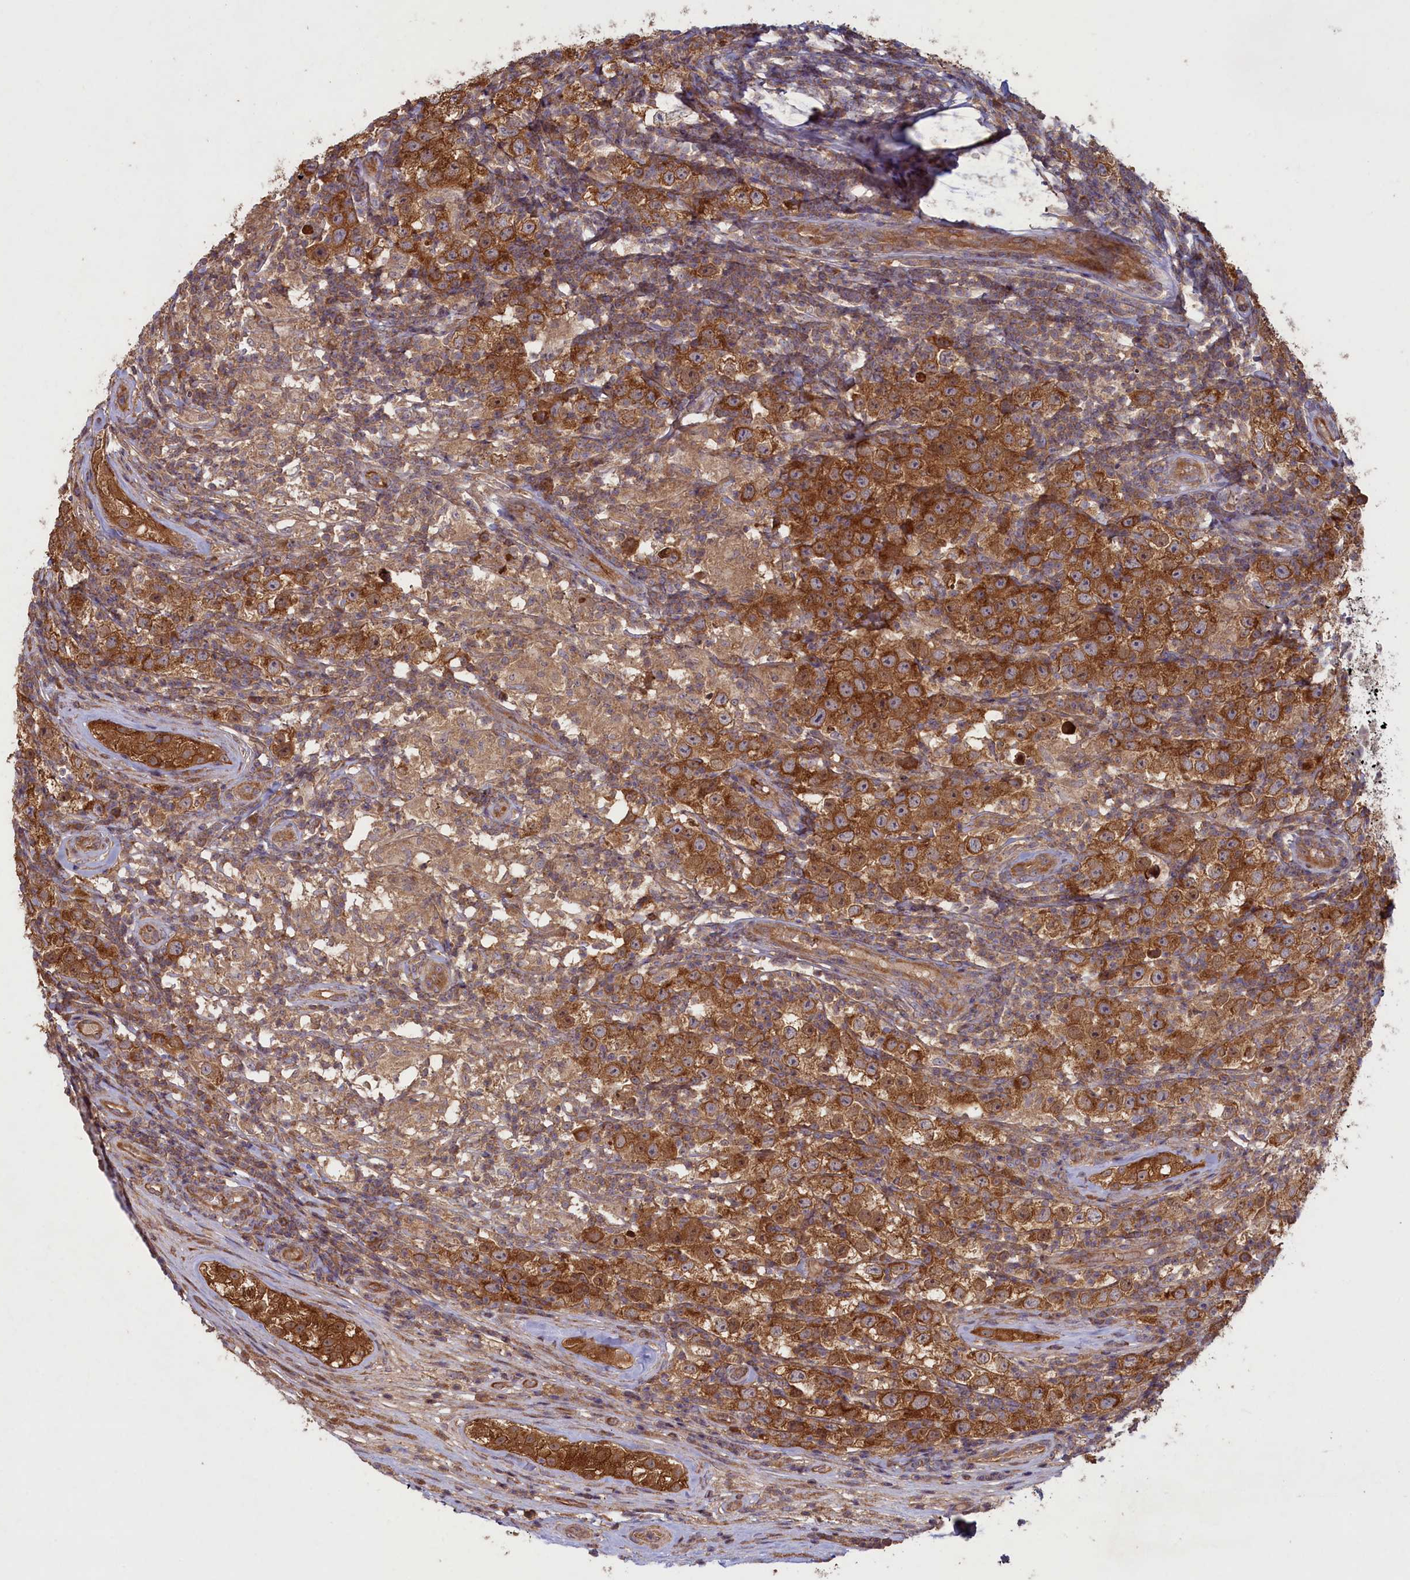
{"staining": {"intensity": "moderate", "quantity": ">75%", "location": "cytoplasmic/membranous"}, "tissue": "testis cancer", "cell_type": "Tumor cells", "image_type": "cancer", "snomed": [{"axis": "morphology", "description": "Normal tissue, NOS"}, {"axis": "morphology", "description": "Urothelial carcinoma, High grade"}, {"axis": "morphology", "description": "Seminoma, NOS"}, {"axis": "morphology", "description": "Carcinoma, Embryonal, NOS"}, {"axis": "topography", "description": "Urinary bladder"}, {"axis": "topography", "description": "Testis"}], "caption": "The histopathology image reveals immunohistochemical staining of testis embryonal carcinoma. There is moderate cytoplasmic/membranous positivity is present in about >75% of tumor cells.", "gene": "CIAO2B", "patient": {"sex": "male", "age": 41}}